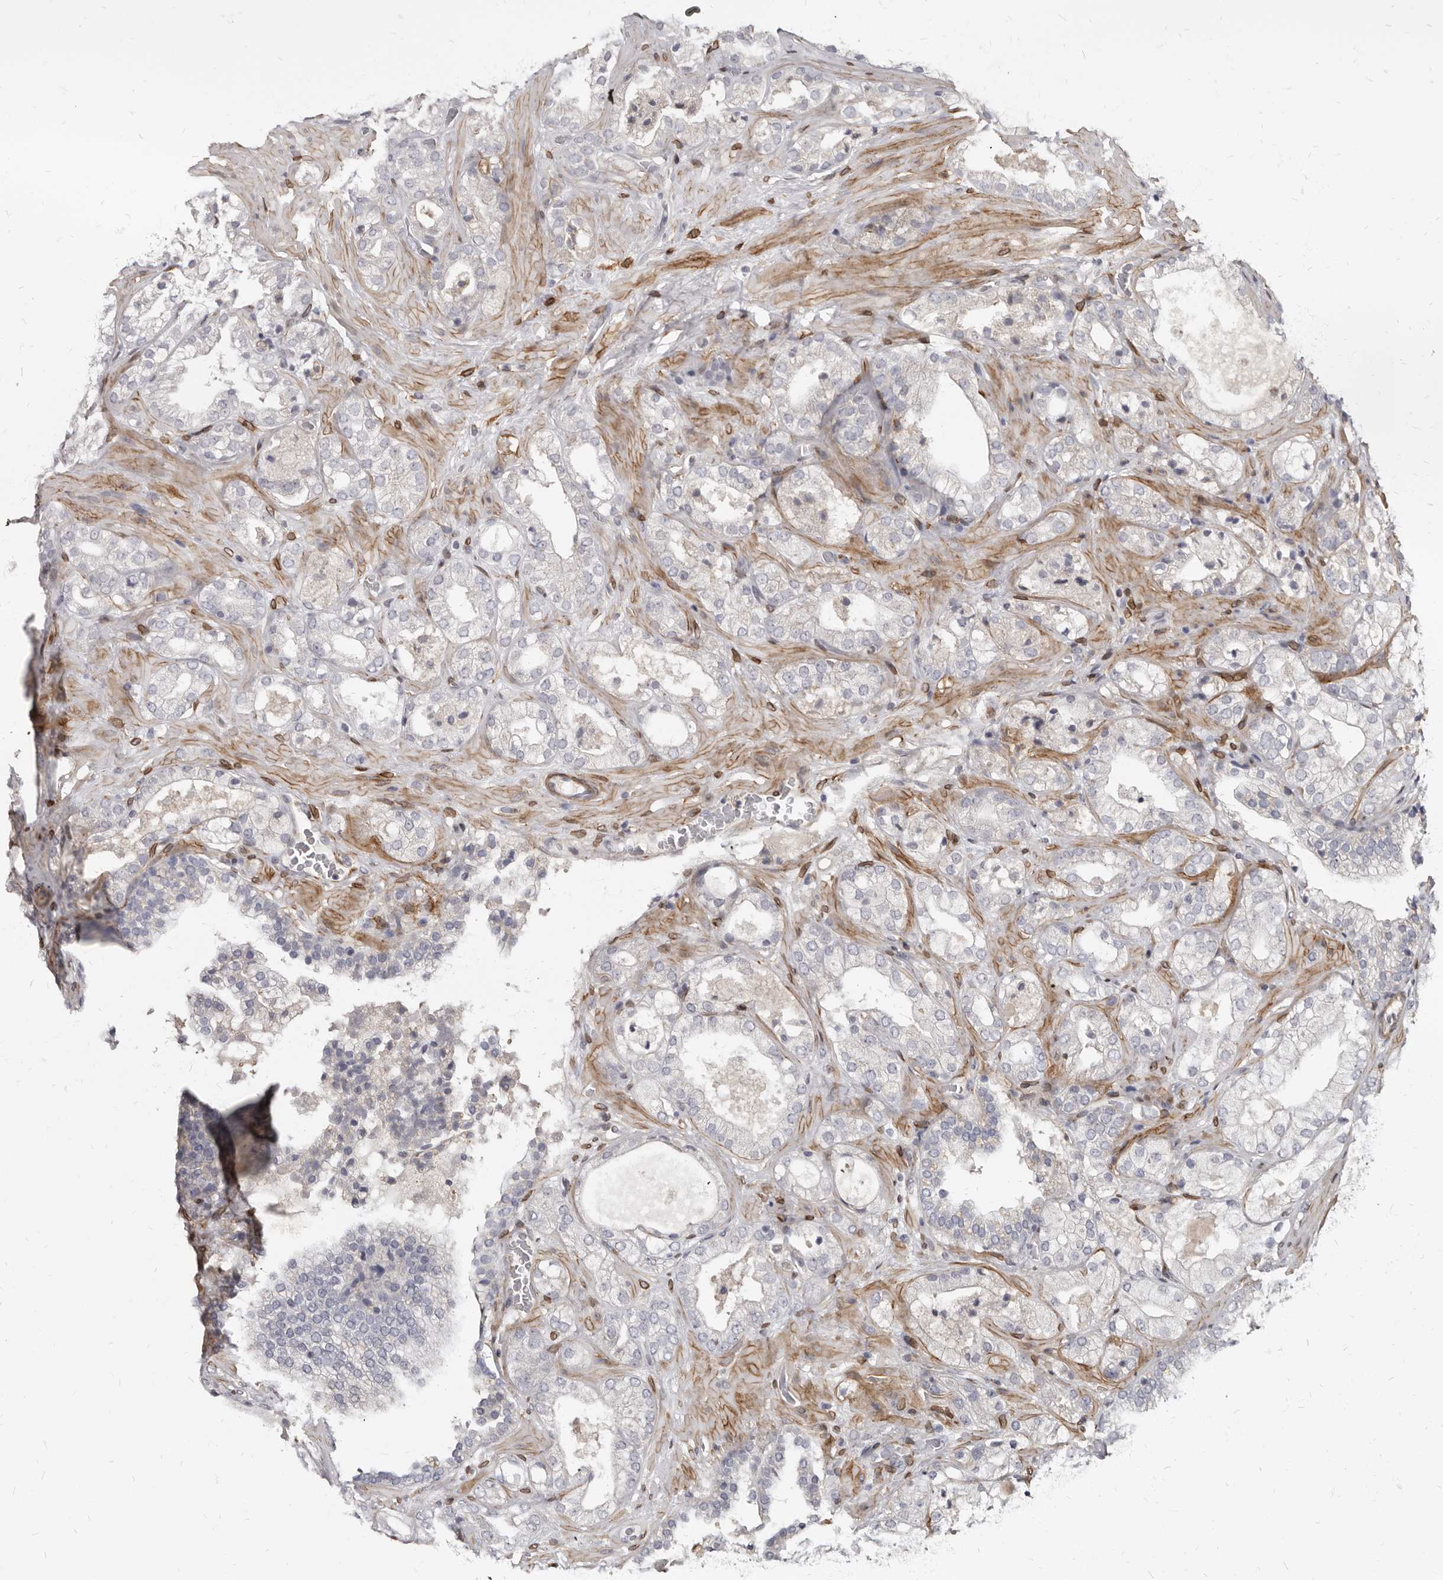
{"staining": {"intensity": "negative", "quantity": "none", "location": "none"}, "tissue": "prostate cancer", "cell_type": "Tumor cells", "image_type": "cancer", "snomed": [{"axis": "morphology", "description": "Adenocarcinoma, High grade"}, {"axis": "topography", "description": "Prostate"}], "caption": "Immunohistochemistry (IHC) image of neoplastic tissue: prostate cancer (adenocarcinoma (high-grade)) stained with DAB (3,3'-diaminobenzidine) shows no significant protein expression in tumor cells.", "gene": "MRGPRF", "patient": {"sex": "male", "age": 58}}